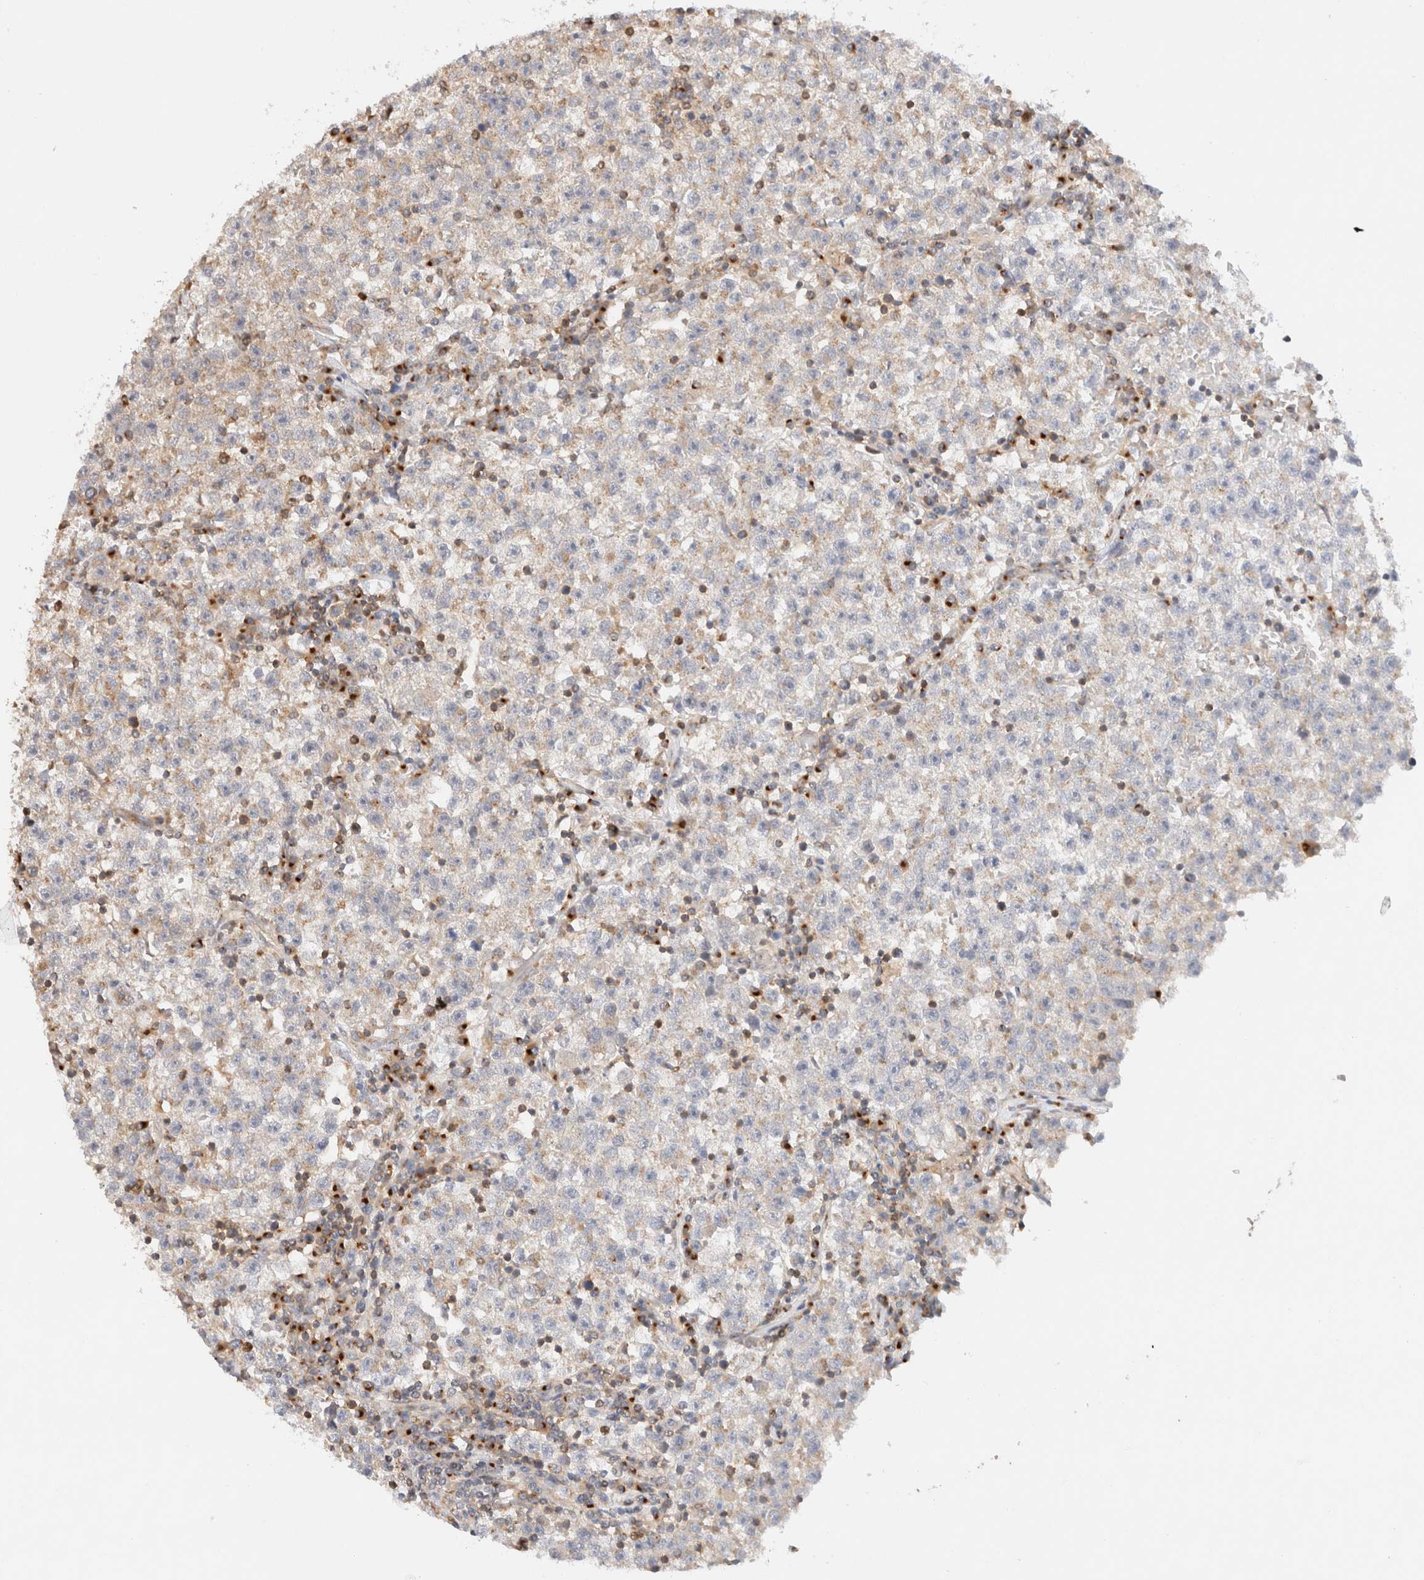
{"staining": {"intensity": "negative", "quantity": "none", "location": "none"}, "tissue": "testis cancer", "cell_type": "Tumor cells", "image_type": "cancer", "snomed": [{"axis": "morphology", "description": "Seminoma, NOS"}, {"axis": "topography", "description": "Testis"}], "caption": "Tumor cells show no significant positivity in testis cancer (seminoma).", "gene": "RABEP1", "patient": {"sex": "male", "age": 22}}